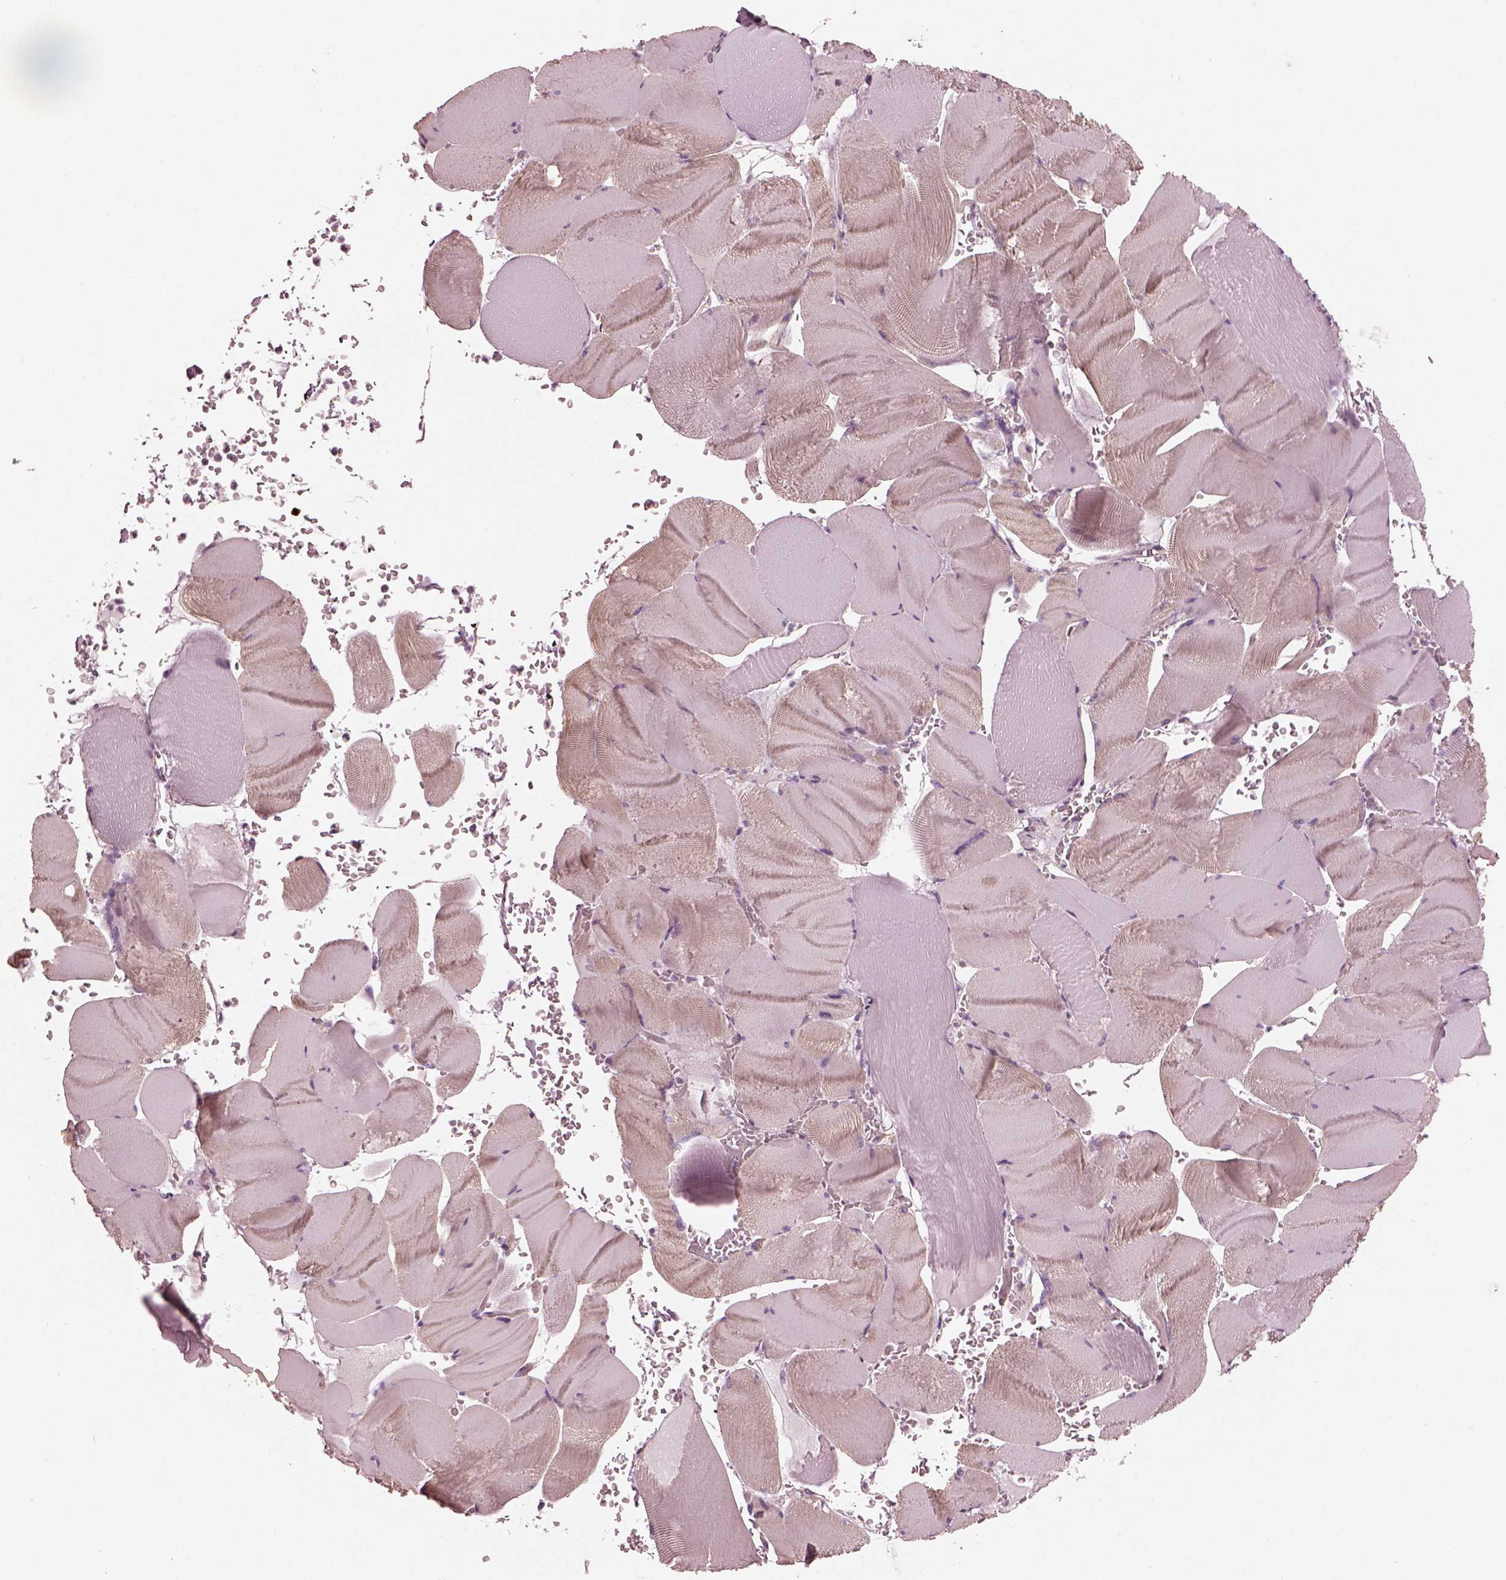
{"staining": {"intensity": "weak", "quantity": "<25%", "location": "cytoplasmic/membranous"}, "tissue": "skeletal muscle", "cell_type": "Myocytes", "image_type": "normal", "snomed": [{"axis": "morphology", "description": "Normal tissue, NOS"}, {"axis": "topography", "description": "Skeletal muscle"}], "caption": "This is an immunohistochemistry photomicrograph of normal skeletal muscle. There is no positivity in myocytes.", "gene": "ODAD1", "patient": {"sex": "male", "age": 56}}